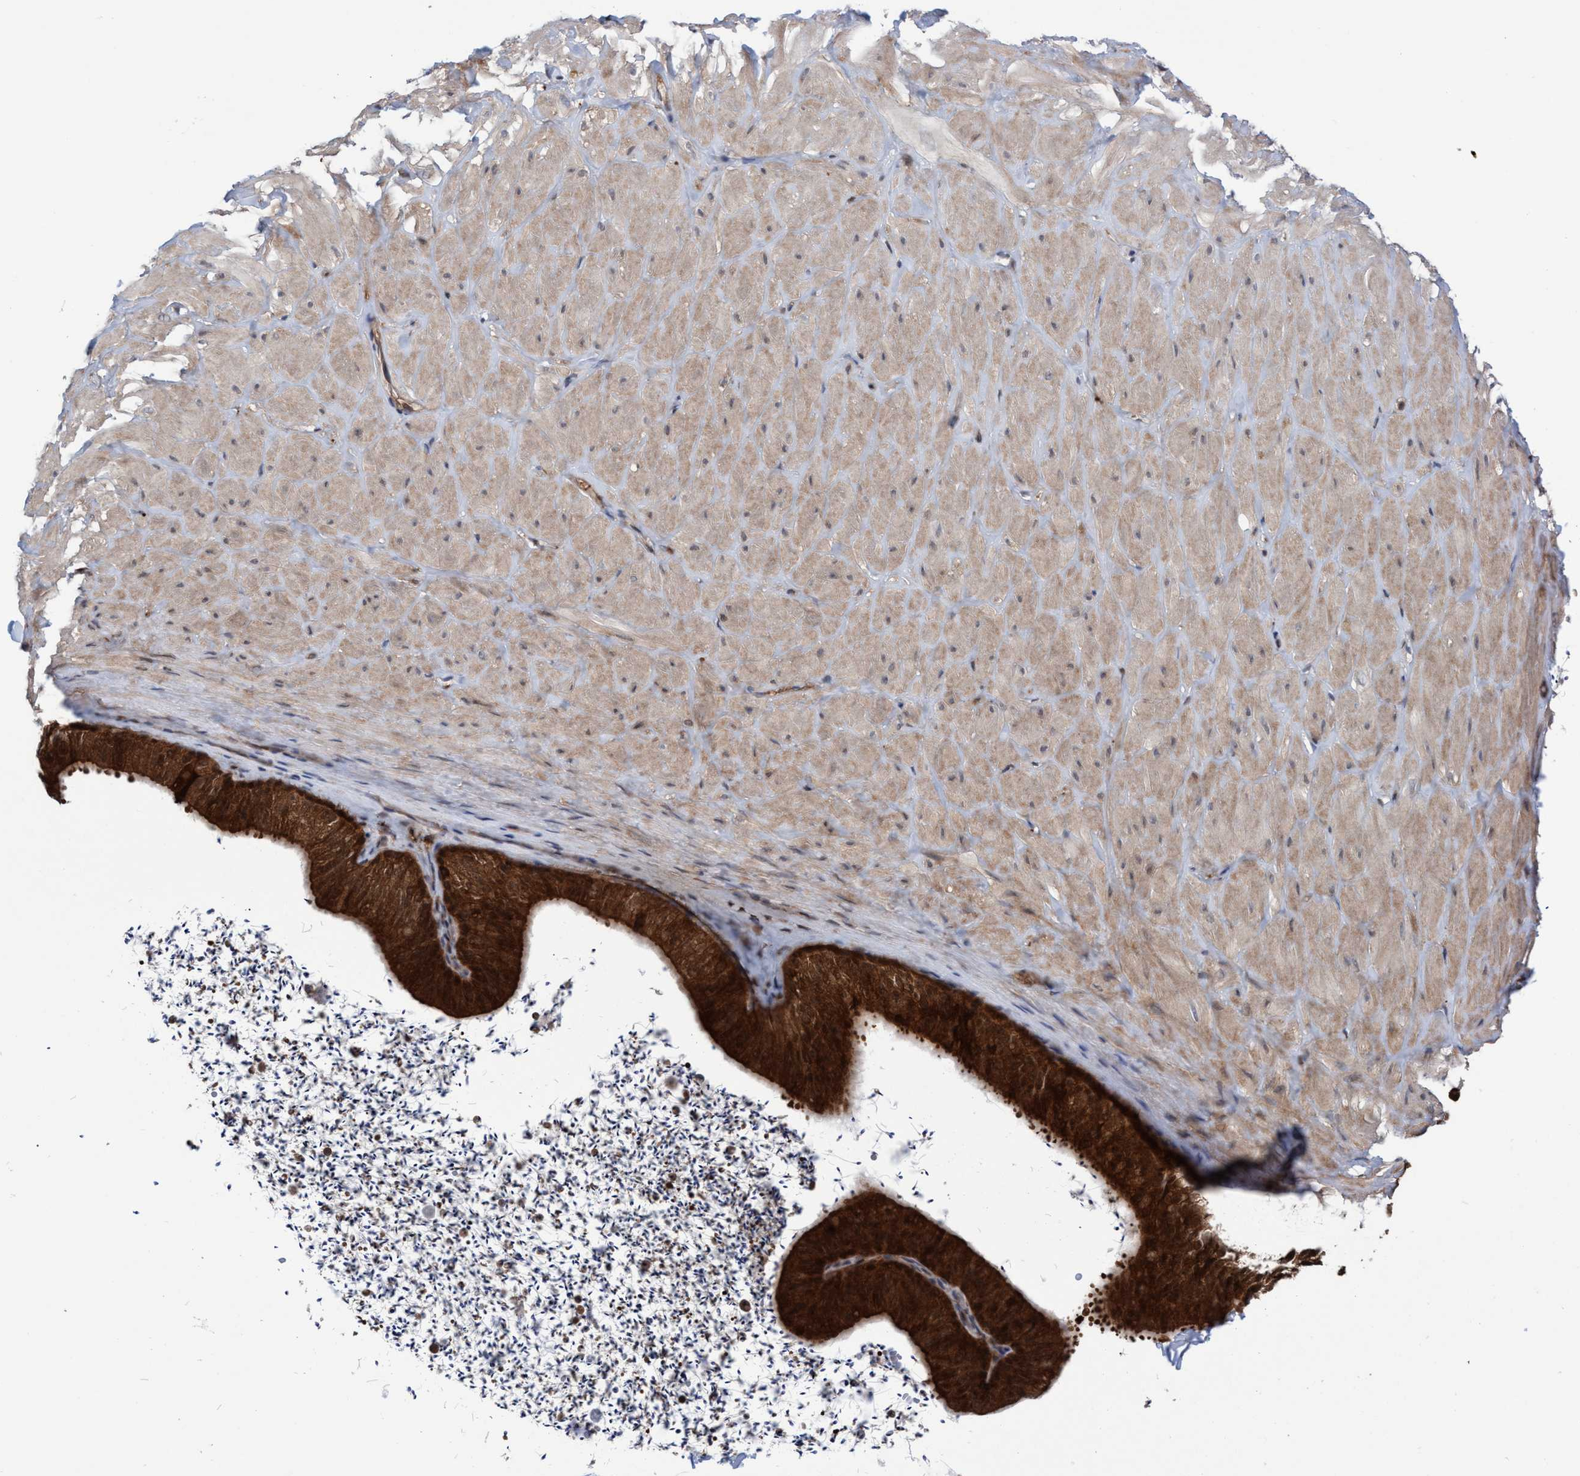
{"staining": {"intensity": "weak", "quantity": "25%-75%", "location": "cytoplasmic/membranous"}, "tissue": "adipose tissue", "cell_type": "Adipocytes", "image_type": "normal", "snomed": [{"axis": "morphology", "description": "Normal tissue, NOS"}, {"axis": "topography", "description": "Adipose tissue"}, {"axis": "topography", "description": "Vascular tissue"}, {"axis": "topography", "description": "Peripheral nerve tissue"}], "caption": "Immunohistochemical staining of normal human adipose tissue displays 25%-75% levels of weak cytoplasmic/membranous protein positivity in approximately 25%-75% of adipocytes.", "gene": "GLOD4", "patient": {"sex": "male", "age": 25}}